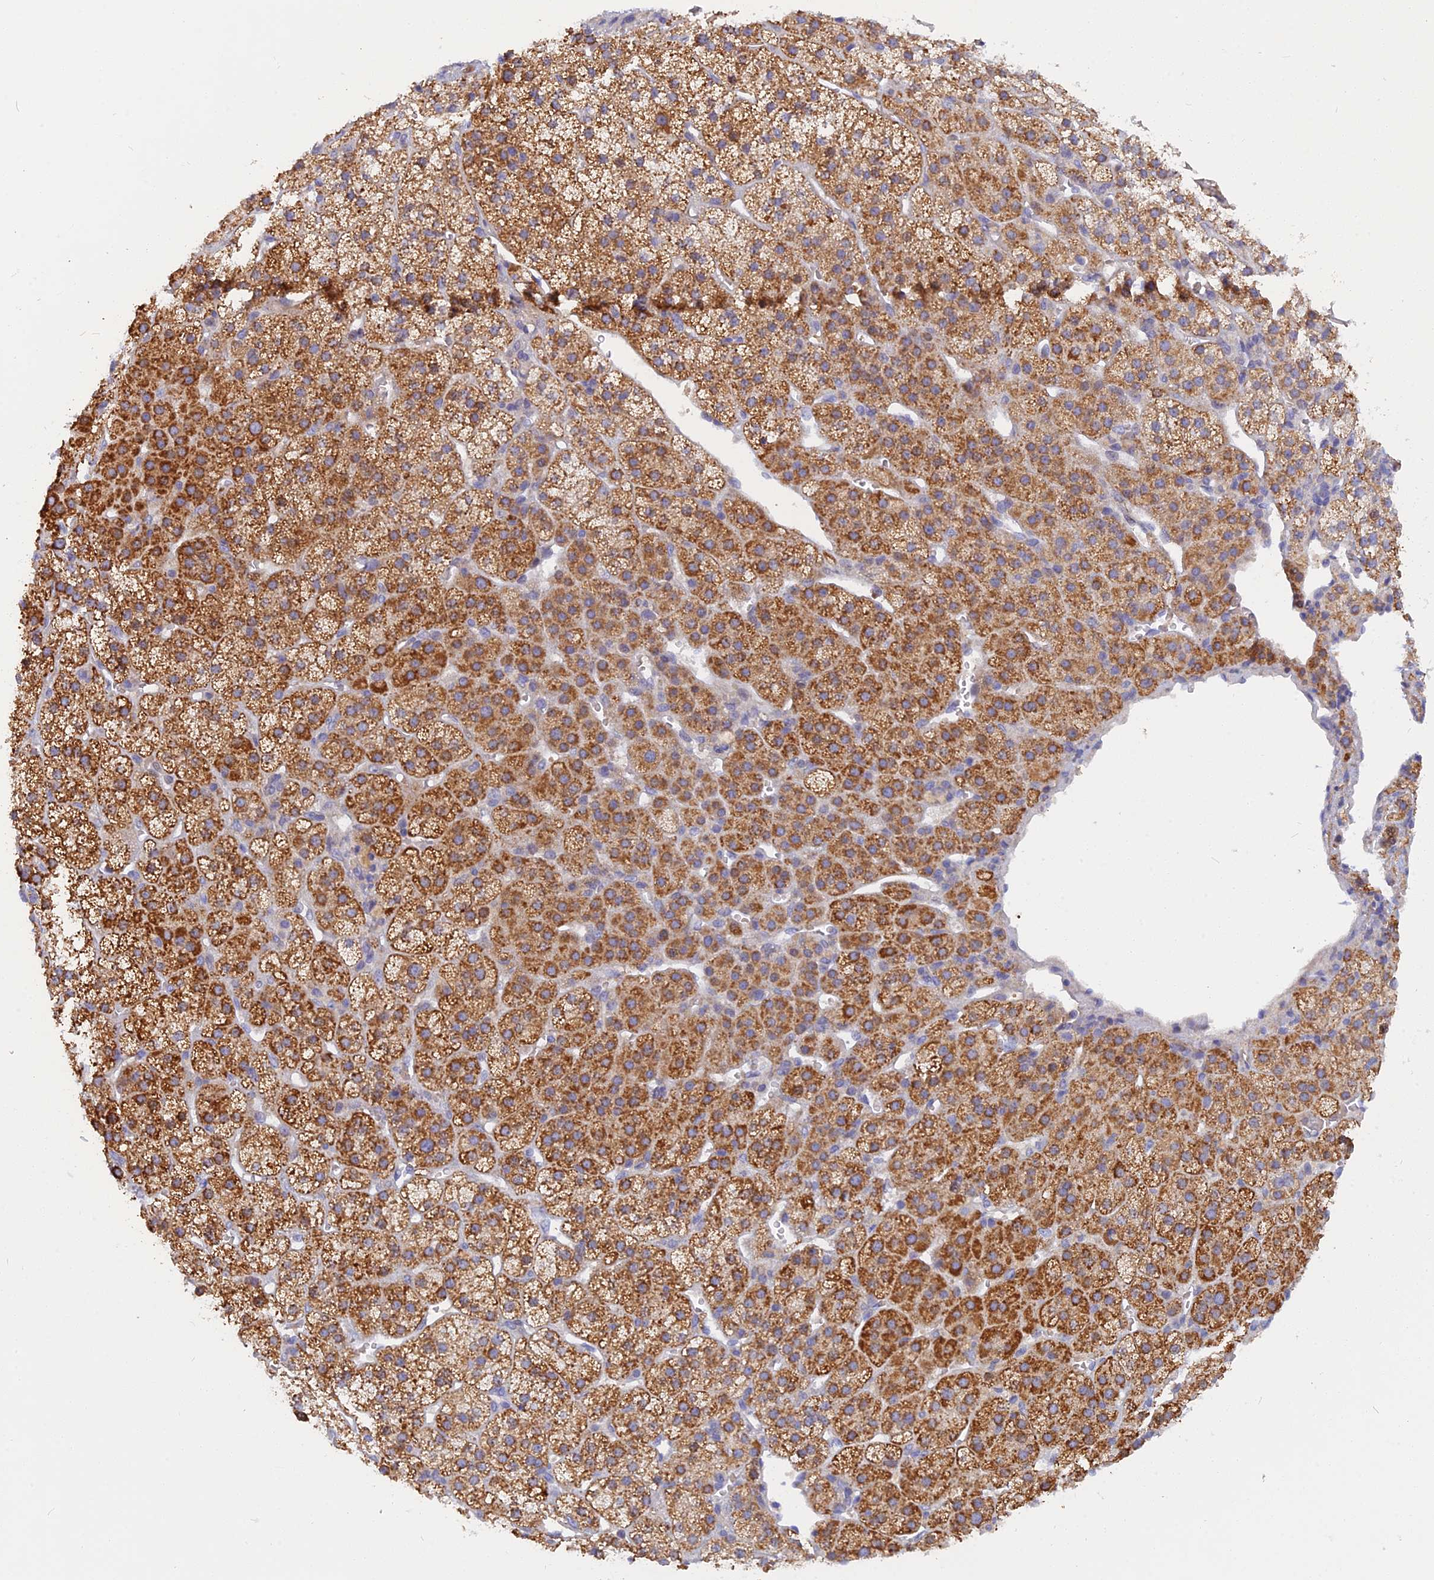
{"staining": {"intensity": "strong", "quantity": "25%-75%", "location": "cytoplasmic/membranous"}, "tissue": "adrenal gland", "cell_type": "Glandular cells", "image_type": "normal", "snomed": [{"axis": "morphology", "description": "Normal tissue, NOS"}, {"axis": "topography", "description": "Adrenal gland"}], "caption": "Immunohistochemical staining of normal adrenal gland reveals high levels of strong cytoplasmic/membranous positivity in about 25%-75% of glandular cells.", "gene": "CACNA1B", "patient": {"sex": "female", "age": 70}}